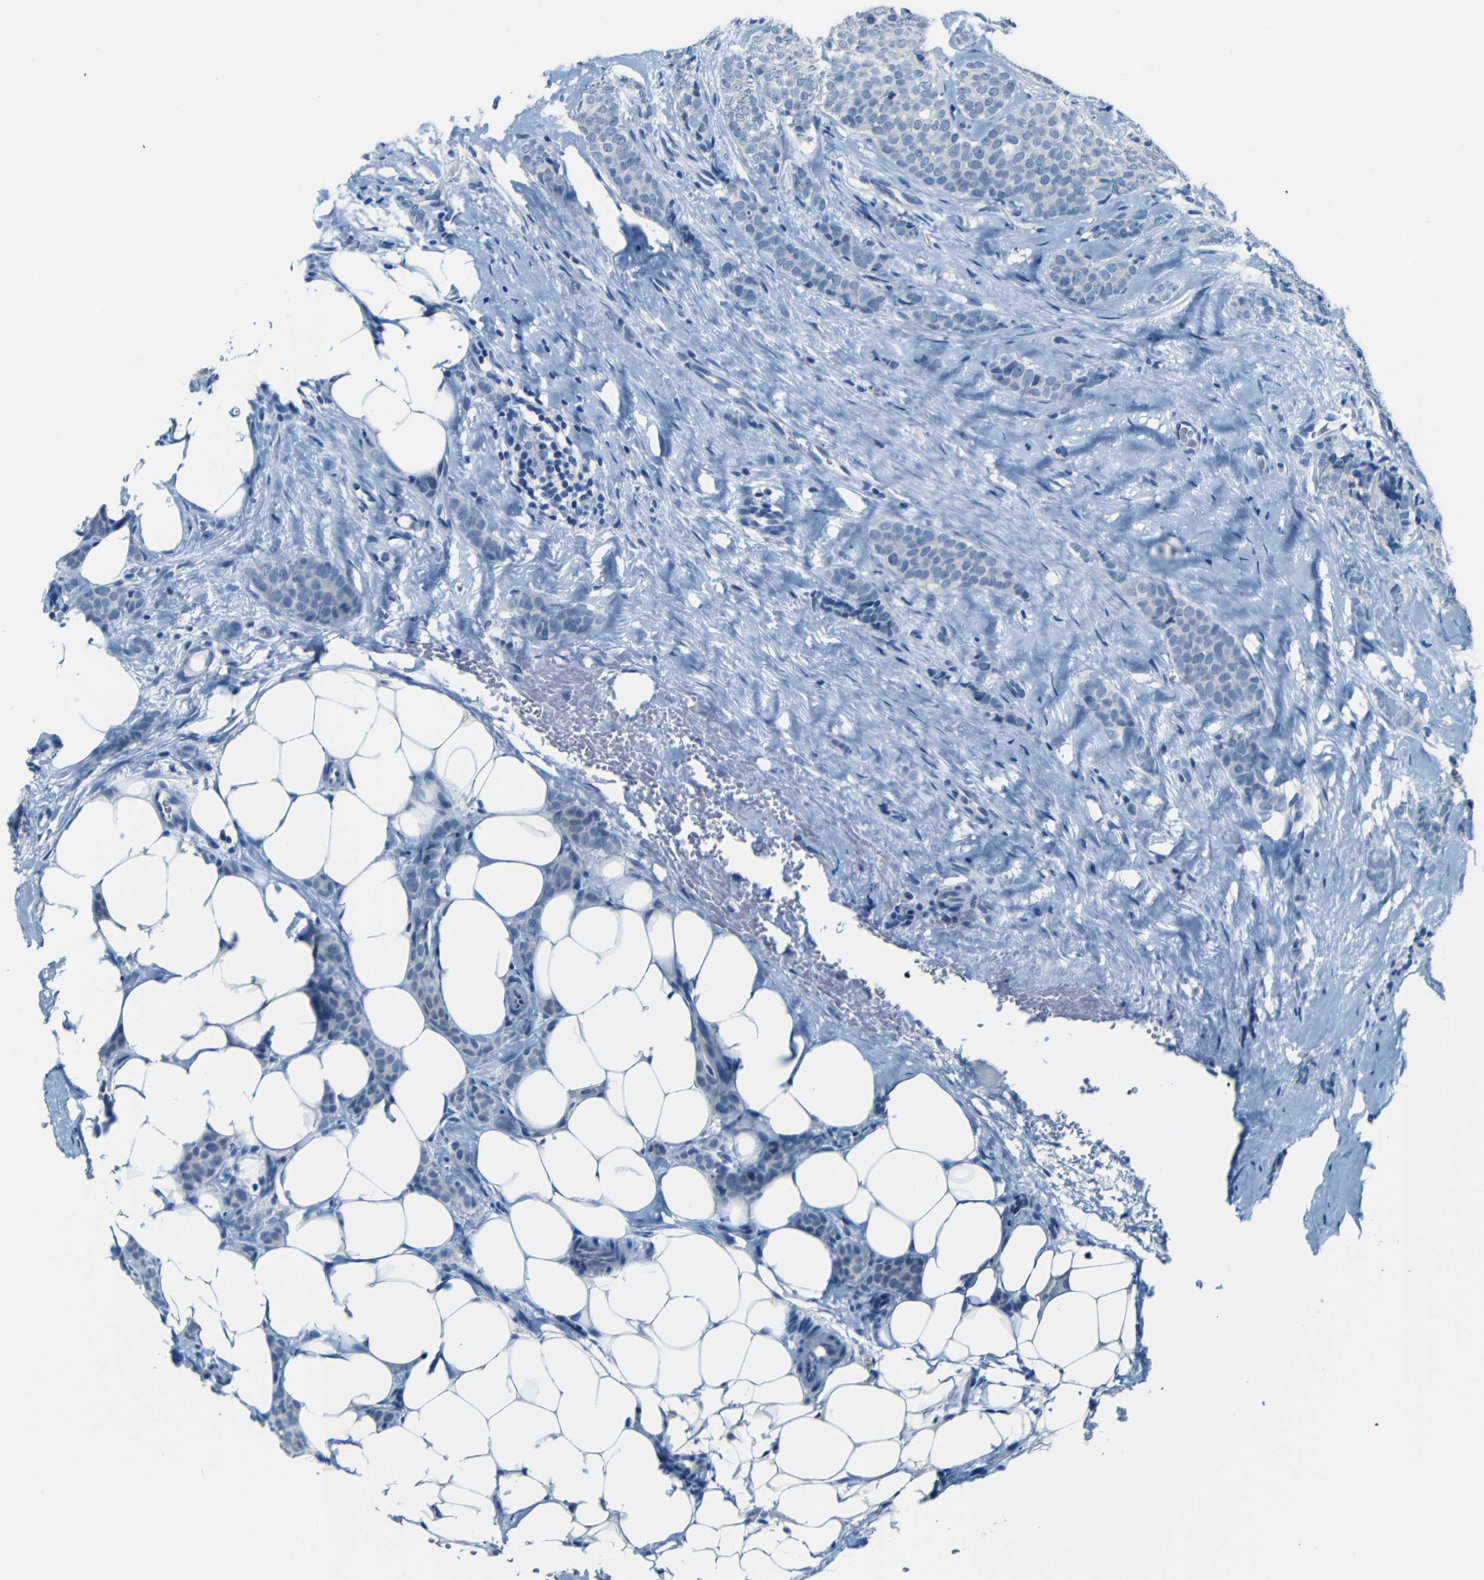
{"staining": {"intensity": "negative", "quantity": "none", "location": "none"}, "tissue": "breast cancer", "cell_type": "Tumor cells", "image_type": "cancer", "snomed": [{"axis": "morphology", "description": "Lobular carcinoma"}, {"axis": "topography", "description": "Skin"}, {"axis": "topography", "description": "Breast"}], "caption": "Immunohistochemistry (IHC) of breast cancer (lobular carcinoma) reveals no expression in tumor cells.", "gene": "ZMAT1", "patient": {"sex": "female", "age": 46}}